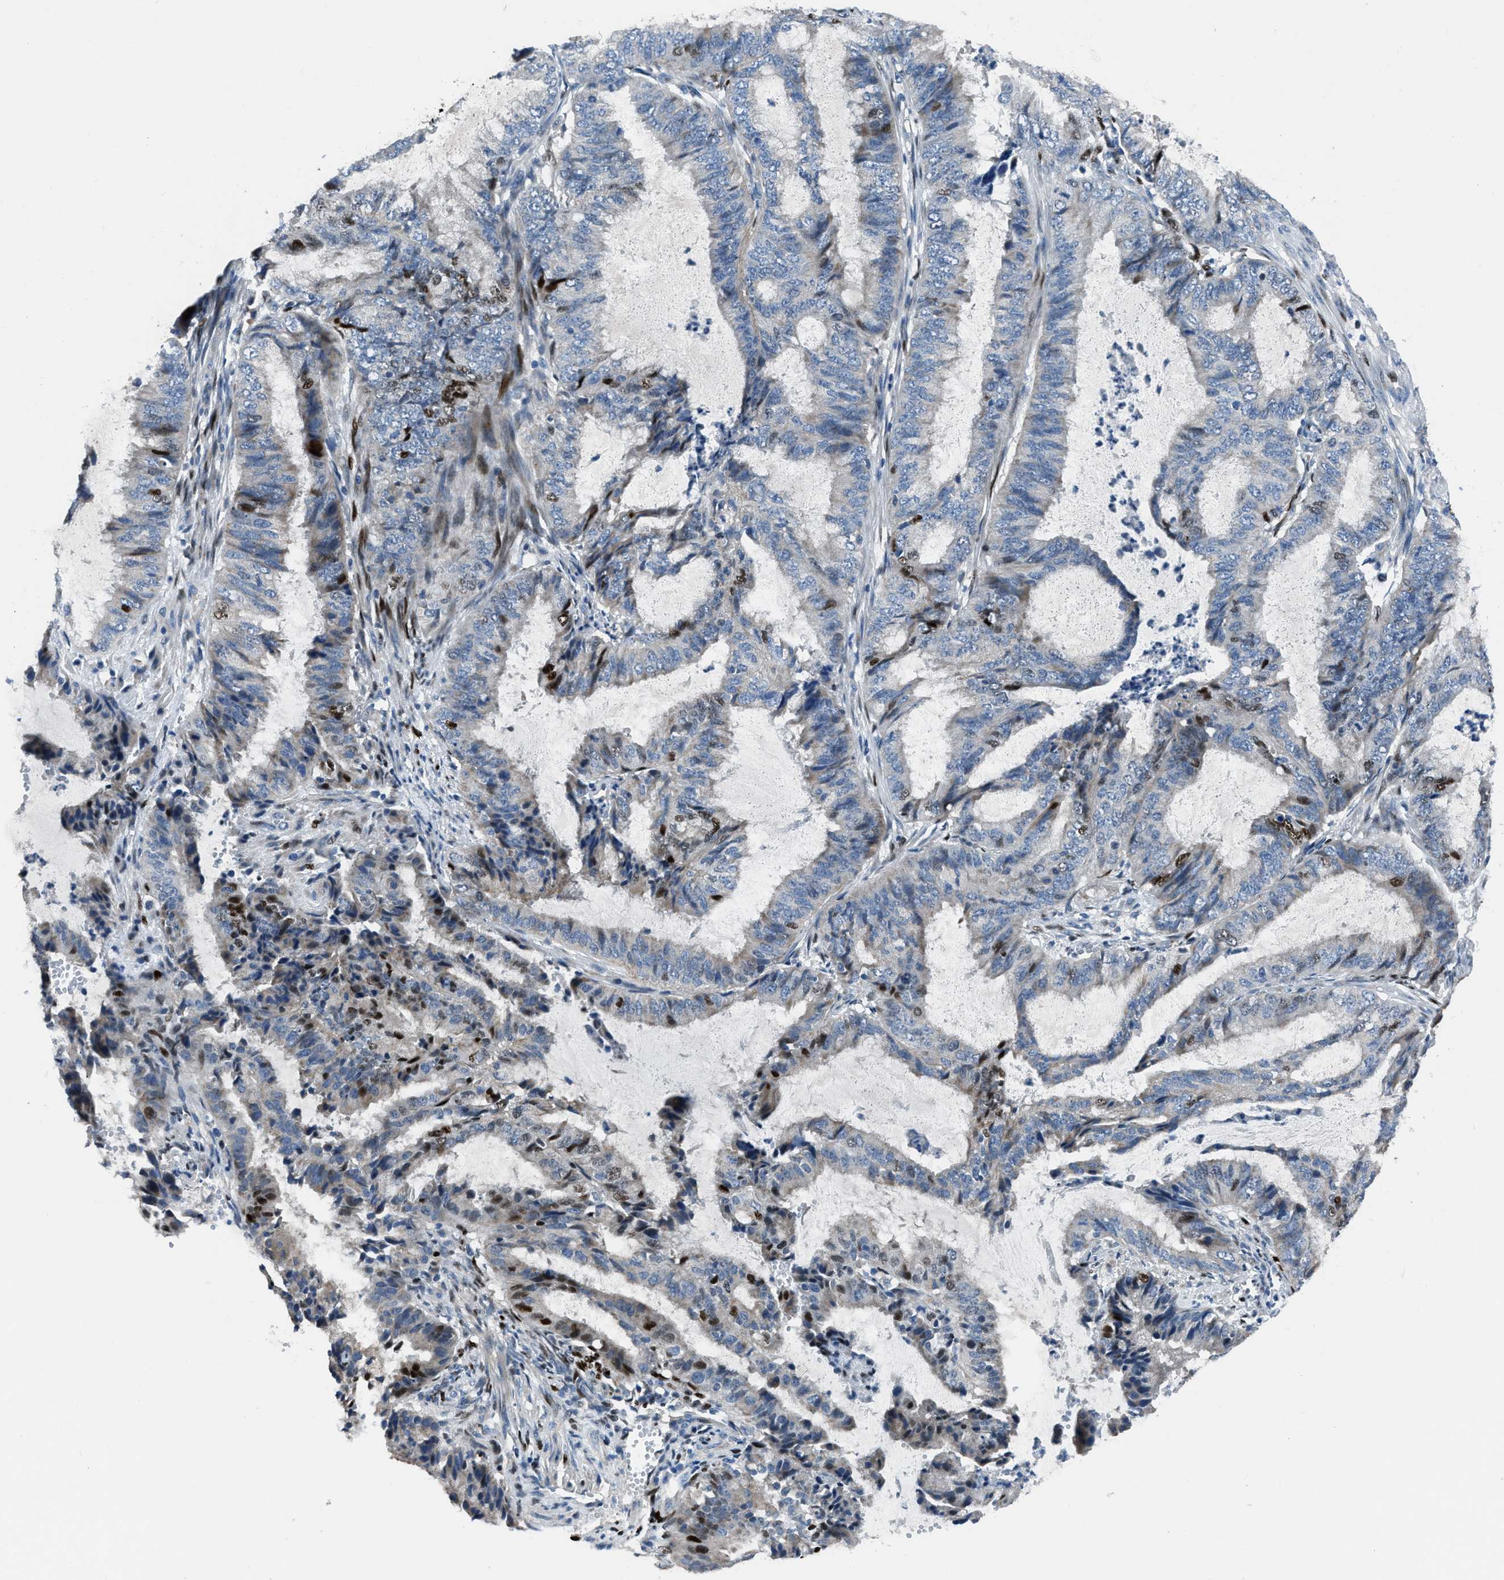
{"staining": {"intensity": "moderate", "quantity": "<25%", "location": "nuclear"}, "tissue": "endometrial cancer", "cell_type": "Tumor cells", "image_type": "cancer", "snomed": [{"axis": "morphology", "description": "Adenocarcinoma, NOS"}, {"axis": "topography", "description": "Endometrium"}], "caption": "Brown immunohistochemical staining in endometrial cancer displays moderate nuclear staining in about <25% of tumor cells.", "gene": "EGR1", "patient": {"sex": "female", "age": 51}}